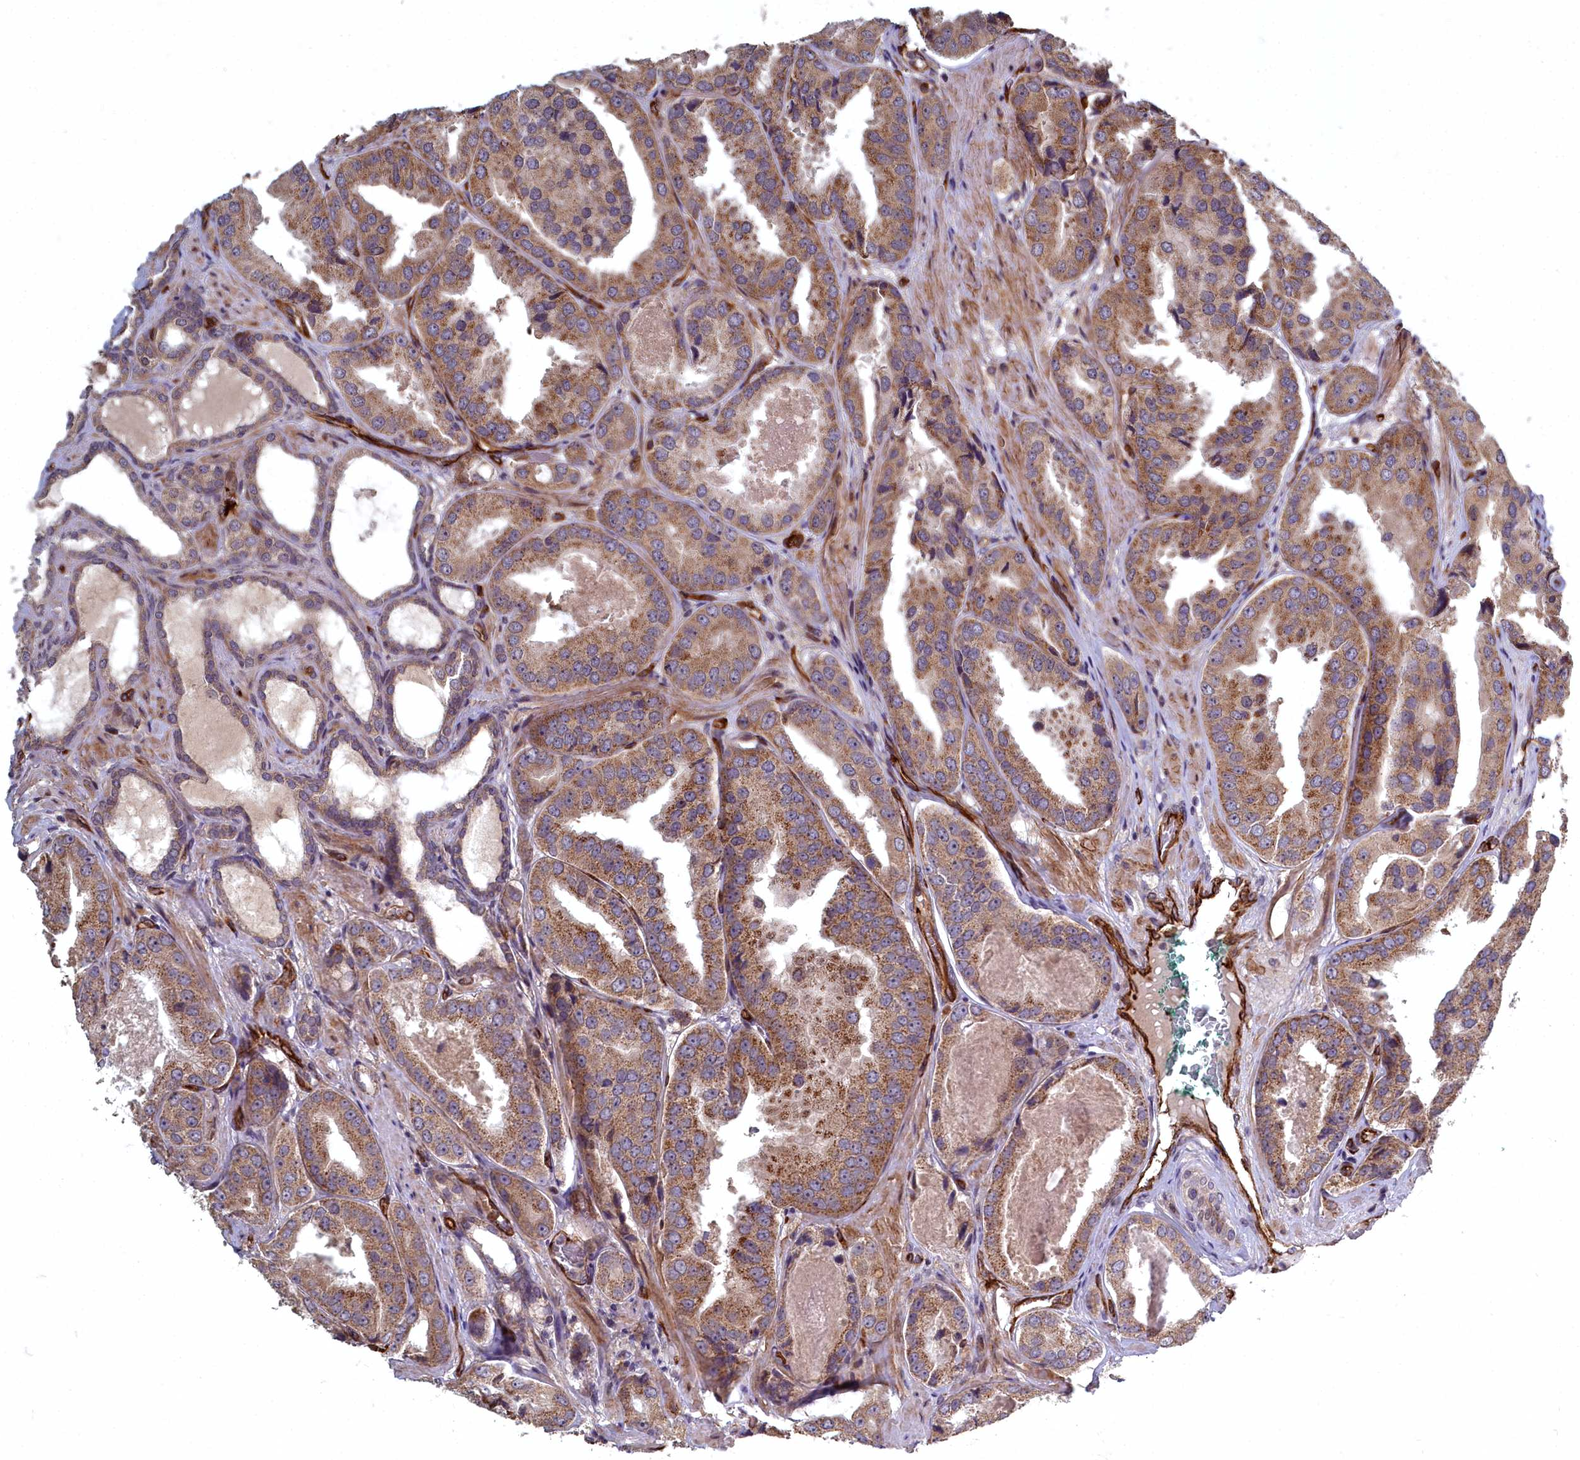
{"staining": {"intensity": "moderate", "quantity": ">75%", "location": "cytoplasmic/membranous"}, "tissue": "prostate cancer", "cell_type": "Tumor cells", "image_type": "cancer", "snomed": [{"axis": "morphology", "description": "Adenocarcinoma, High grade"}, {"axis": "topography", "description": "Prostate"}], "caption": "Brown immunohistochemical staining in human adenocarcinoma (high-grade) (prostate) demonstrates moderate cytoplasmic/membranous staining in about >75% of tumor cells. The staining was performed using DAB (3,3'-diaminobenzidine) to visualize the protein expression in brown, while the nuclei were stained in blue with hematoxylin (Magnification: 20x).", "gene": "TSPYL4", "patient": {"sex": "male", "age": 63}}